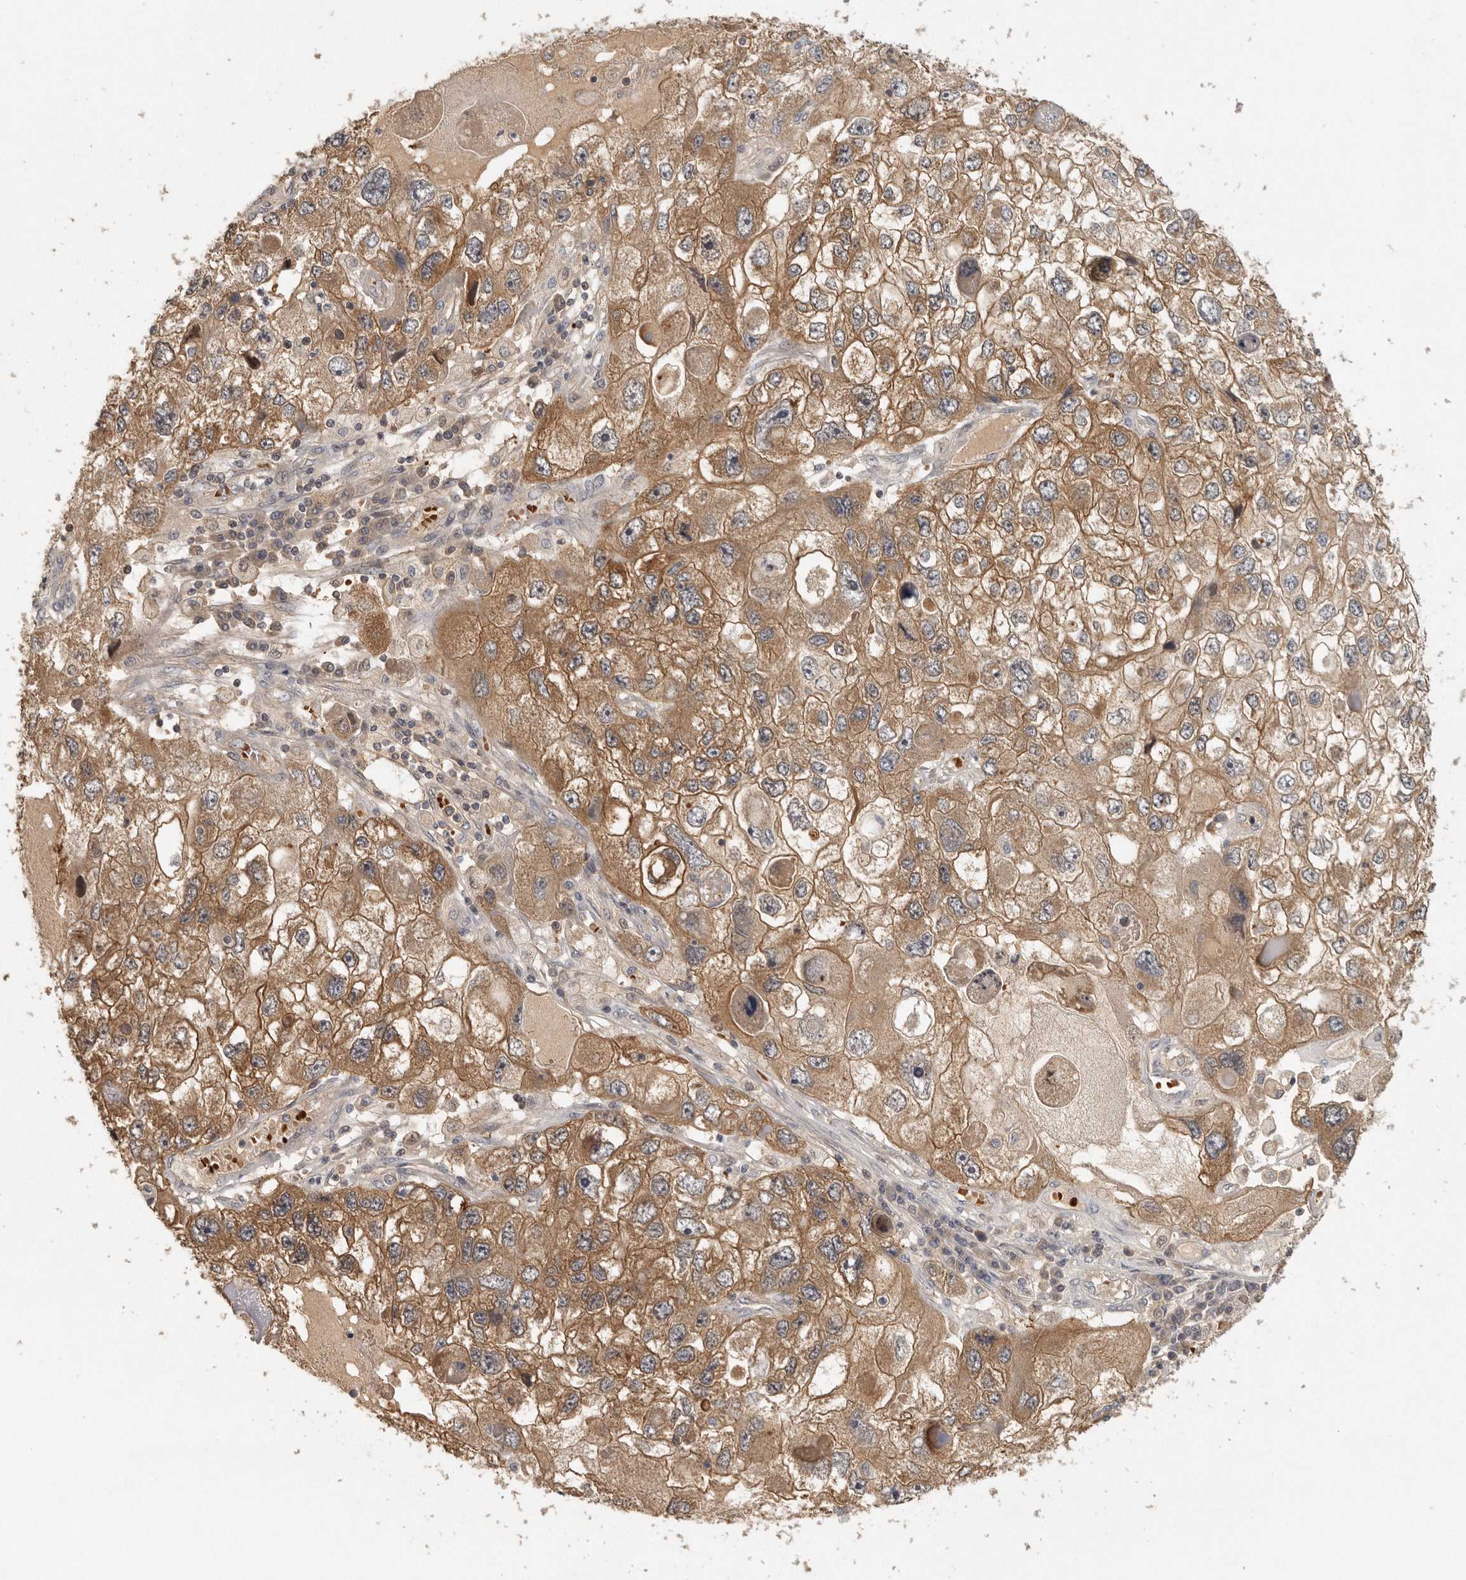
{"staining": {"intensity": "moderate", "quantity": ">75%", "location": "cytoplasmic/membranous"}, "tissue": "endometrial cancer", "cell_type": "Tumor cells", "image_type": "cancer", "snomed": [{"axis": "morphology", "description": "Adenocarcinoma, NOS"}, {"axis": "topography", "description": "Endometrium"}], "caption": "This histopathology image exhibits immunohistochemistry (IHC) staining of endometrial adenocarcinoma, with medium moderate cytoplasmic/membranous expression in about >75% of tumor cells.", "gene": "CFAP298", "patient": {"sex": "female", "age": 49}}